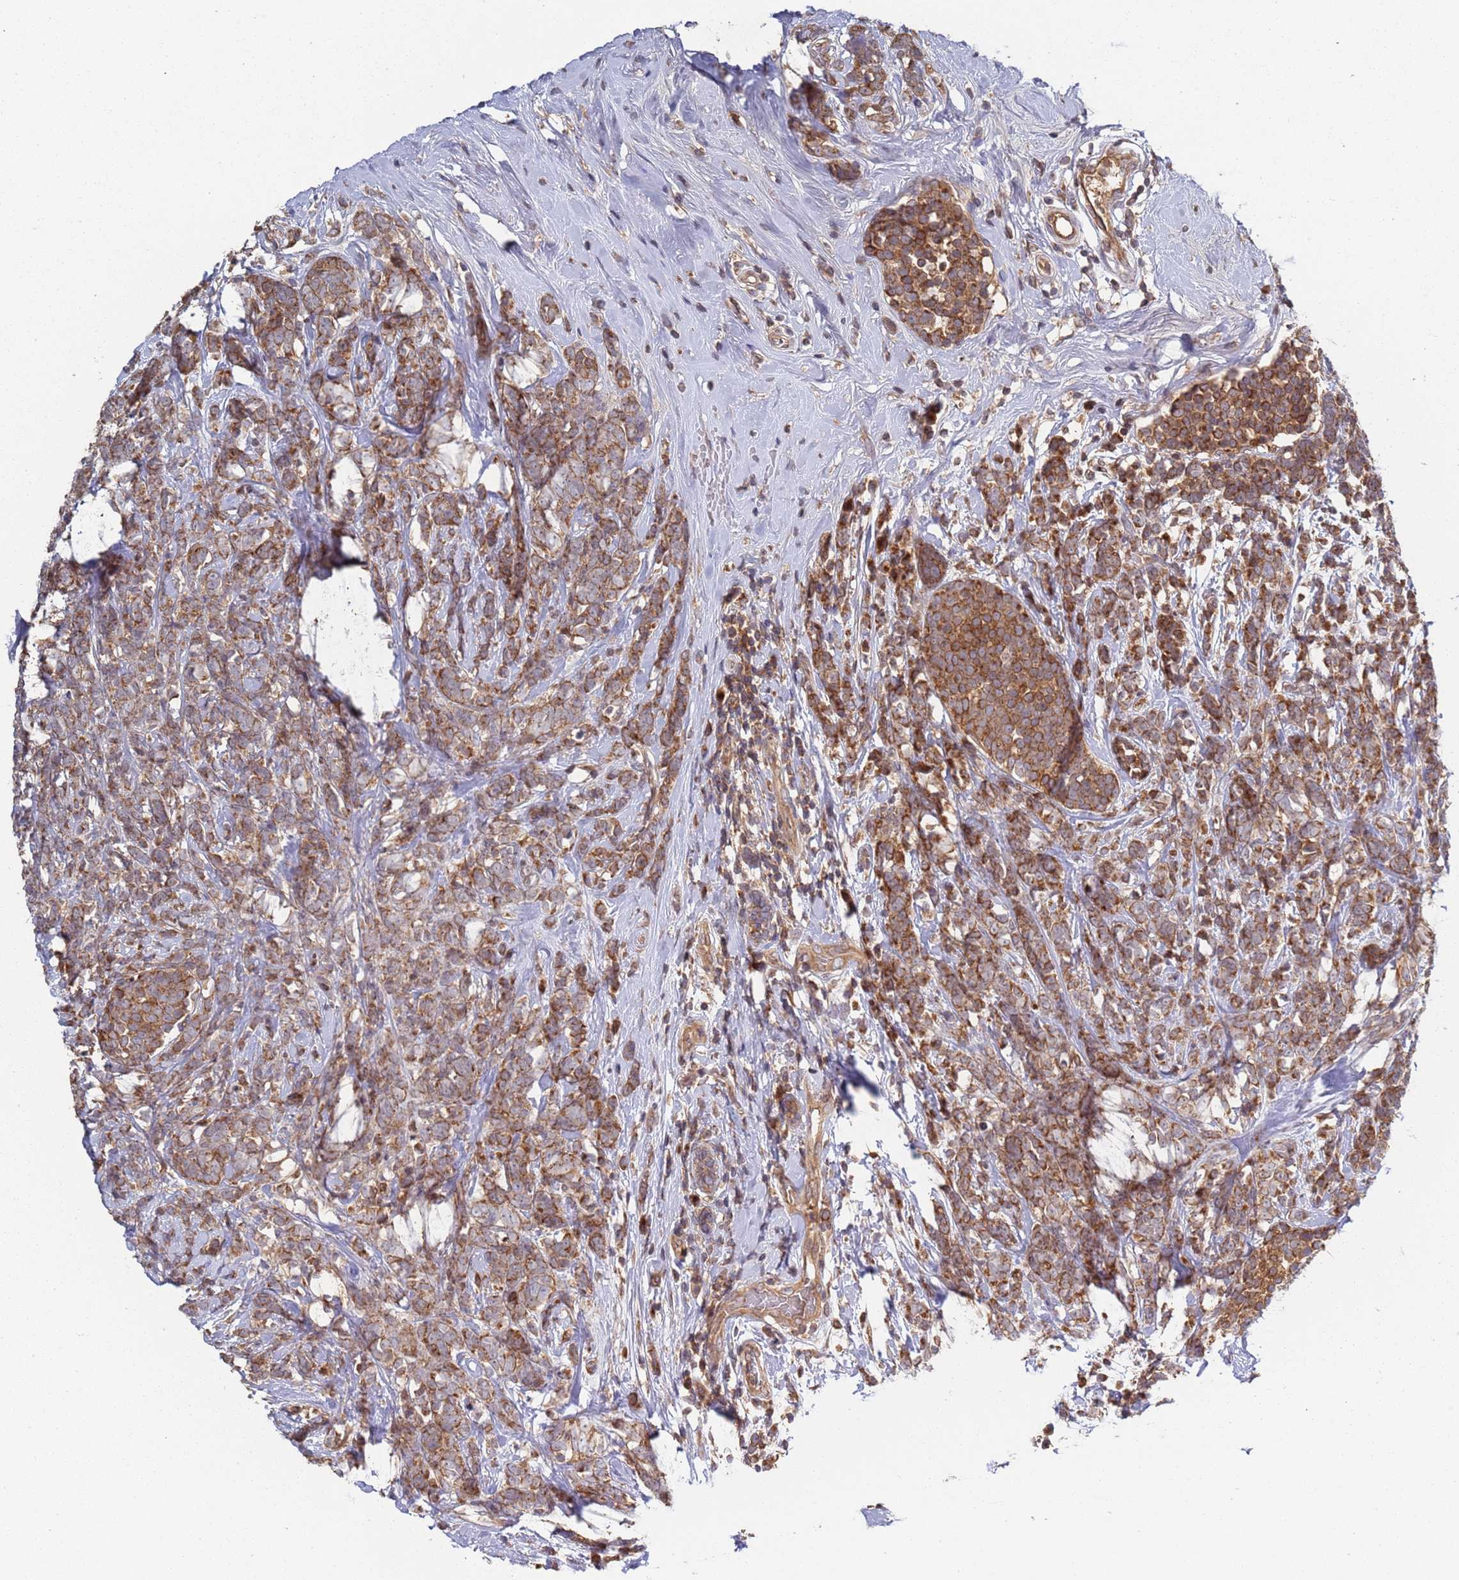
{"staining": {"intensity": "moderate", "quantity": ">75%", "location": "cytoplasmic/membranous"}, "tissue": "breast cancer", "cell_type": "Tumor cells", "image_type": "cancer", "snomed": [{"axis": "morphology", "description": "Lobular carcinoma"}, {"axis": "topography", "description": "Breast"}], "caption": "Moderate cytoplasmic/membranous staining for a protein is seen in about >75% of tumor cells of breast lobular carcinoma using immunohistochemistry (IHC).", "gene": "OR5A2", "patient": {"sex": "female", "age": 58}}